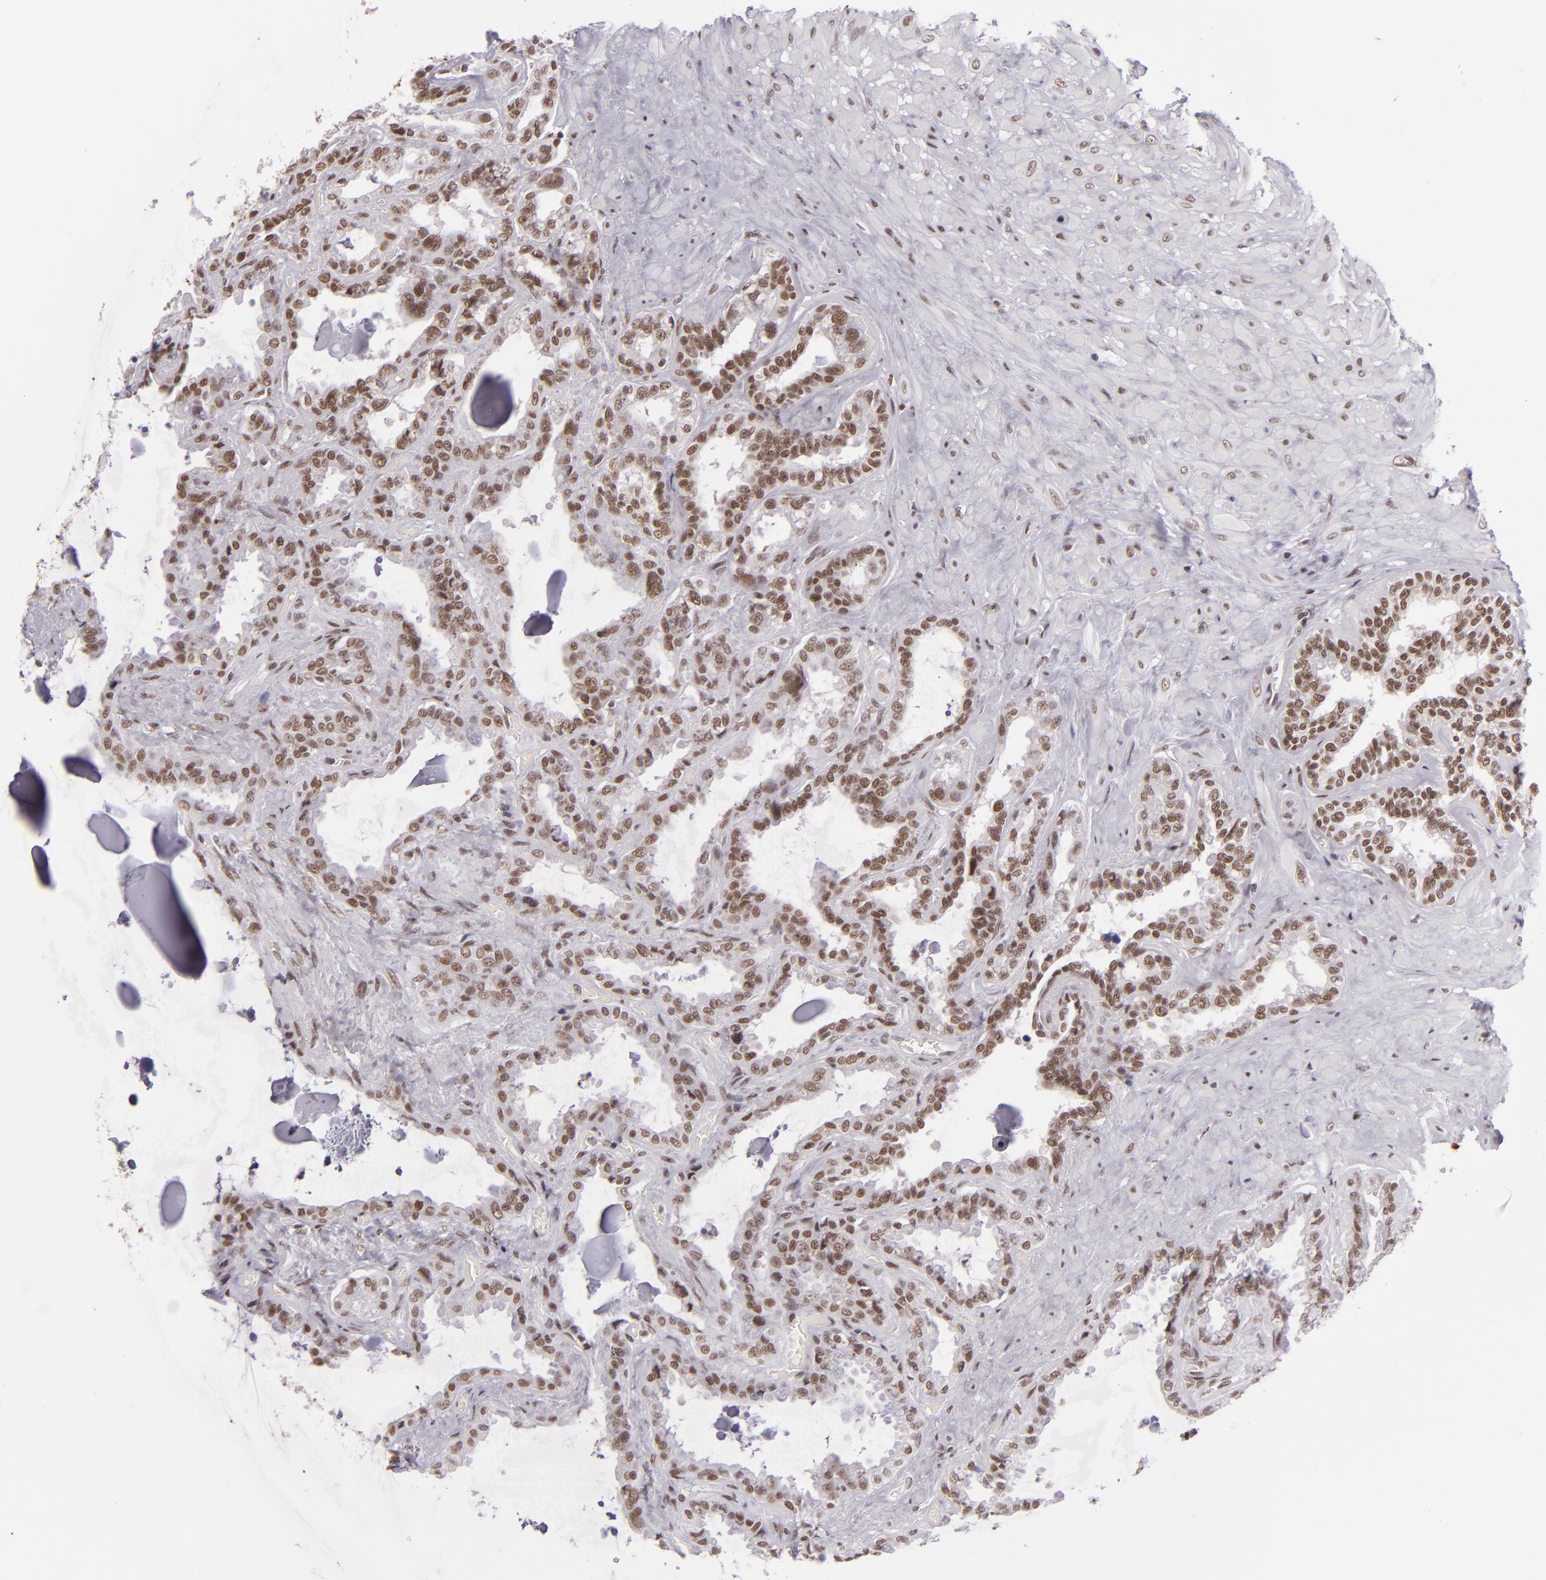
{"staining": {"intensity": "moderate", "quantity": ">75%", "location": "nuclear"}, "tissue": "seminal vesicle", "cell_type": "Glandular cells", "image_type": "normal", "snomed": [{"axis": "morphology", "description": "Normal tissue, NOS"}, {"axis": "morphology", "description": "Inflammation, NOS"}, {"axis": "topography", "description": "Urinary bladder"}, {"axis": "topography", "description": "Prostate"}, {"axis": "topography", "description": "Seminal veicle"}], "caption": "Glandular cells display medium levels of moderate nuclear positivity in approximately >75% of cells in benign human seminal vesicle.", "gene": "BRD8", "patient": {"sex": "male", "age": 82}}